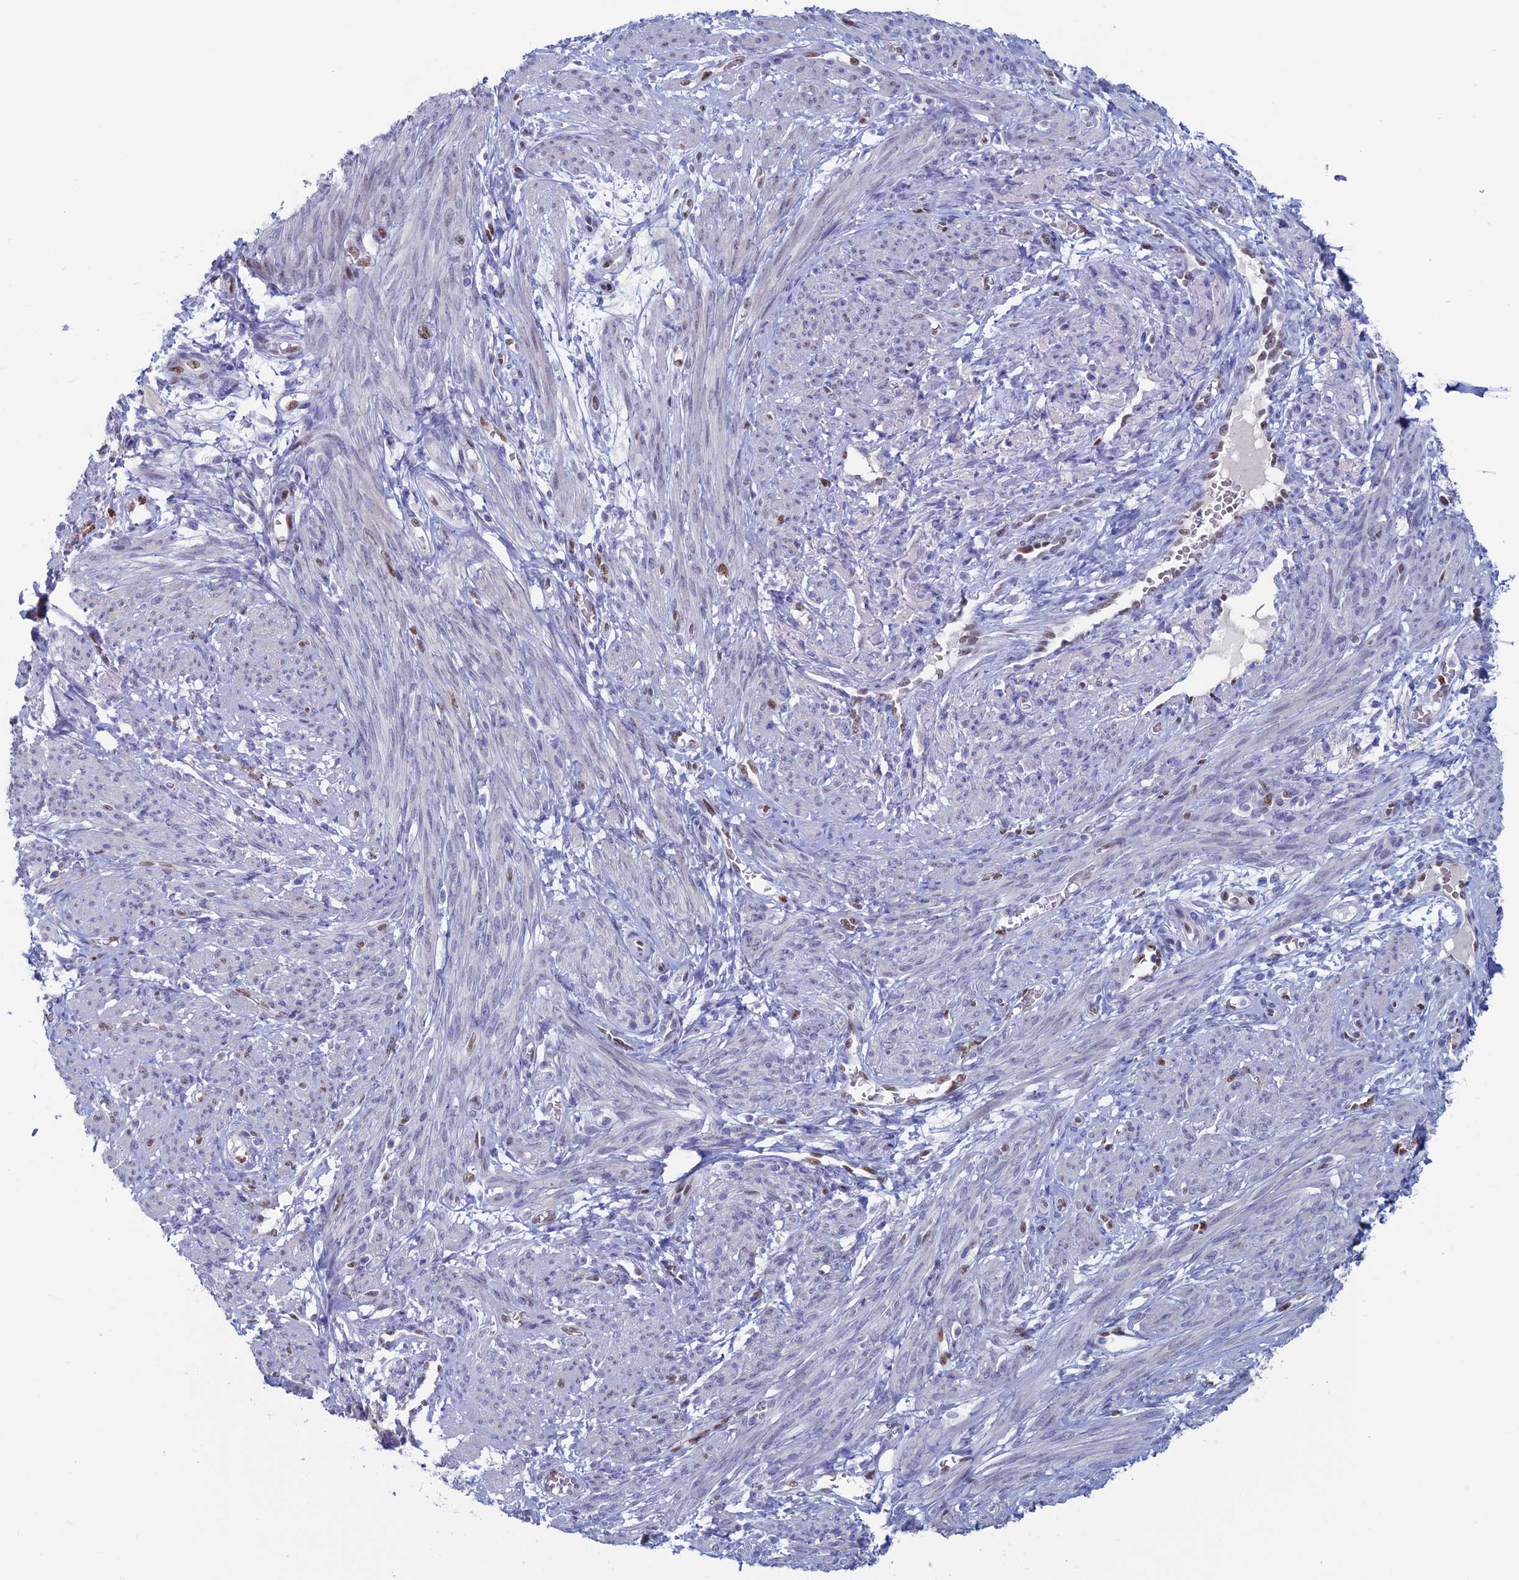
{"staining": {"intensity": "negative", "quantity": "none", "location": "none"}, "tissue": "smooth muscle", "cell_type": "Smooth muscle cells", "image_type": "normal", "snomed": [{"axis": "morphology", "description": "Normal tissue, NOS"}, {"axis": "topography", "description": "Smooth muscle"}], "caption": "A high-resolution photomicrograph shows IHC staining of normal smooth muscle, which exhibits no significant staining in smooth muscle cells.", "gene": "NOL4L", "patient": {"sex": "female", "age": 39}}